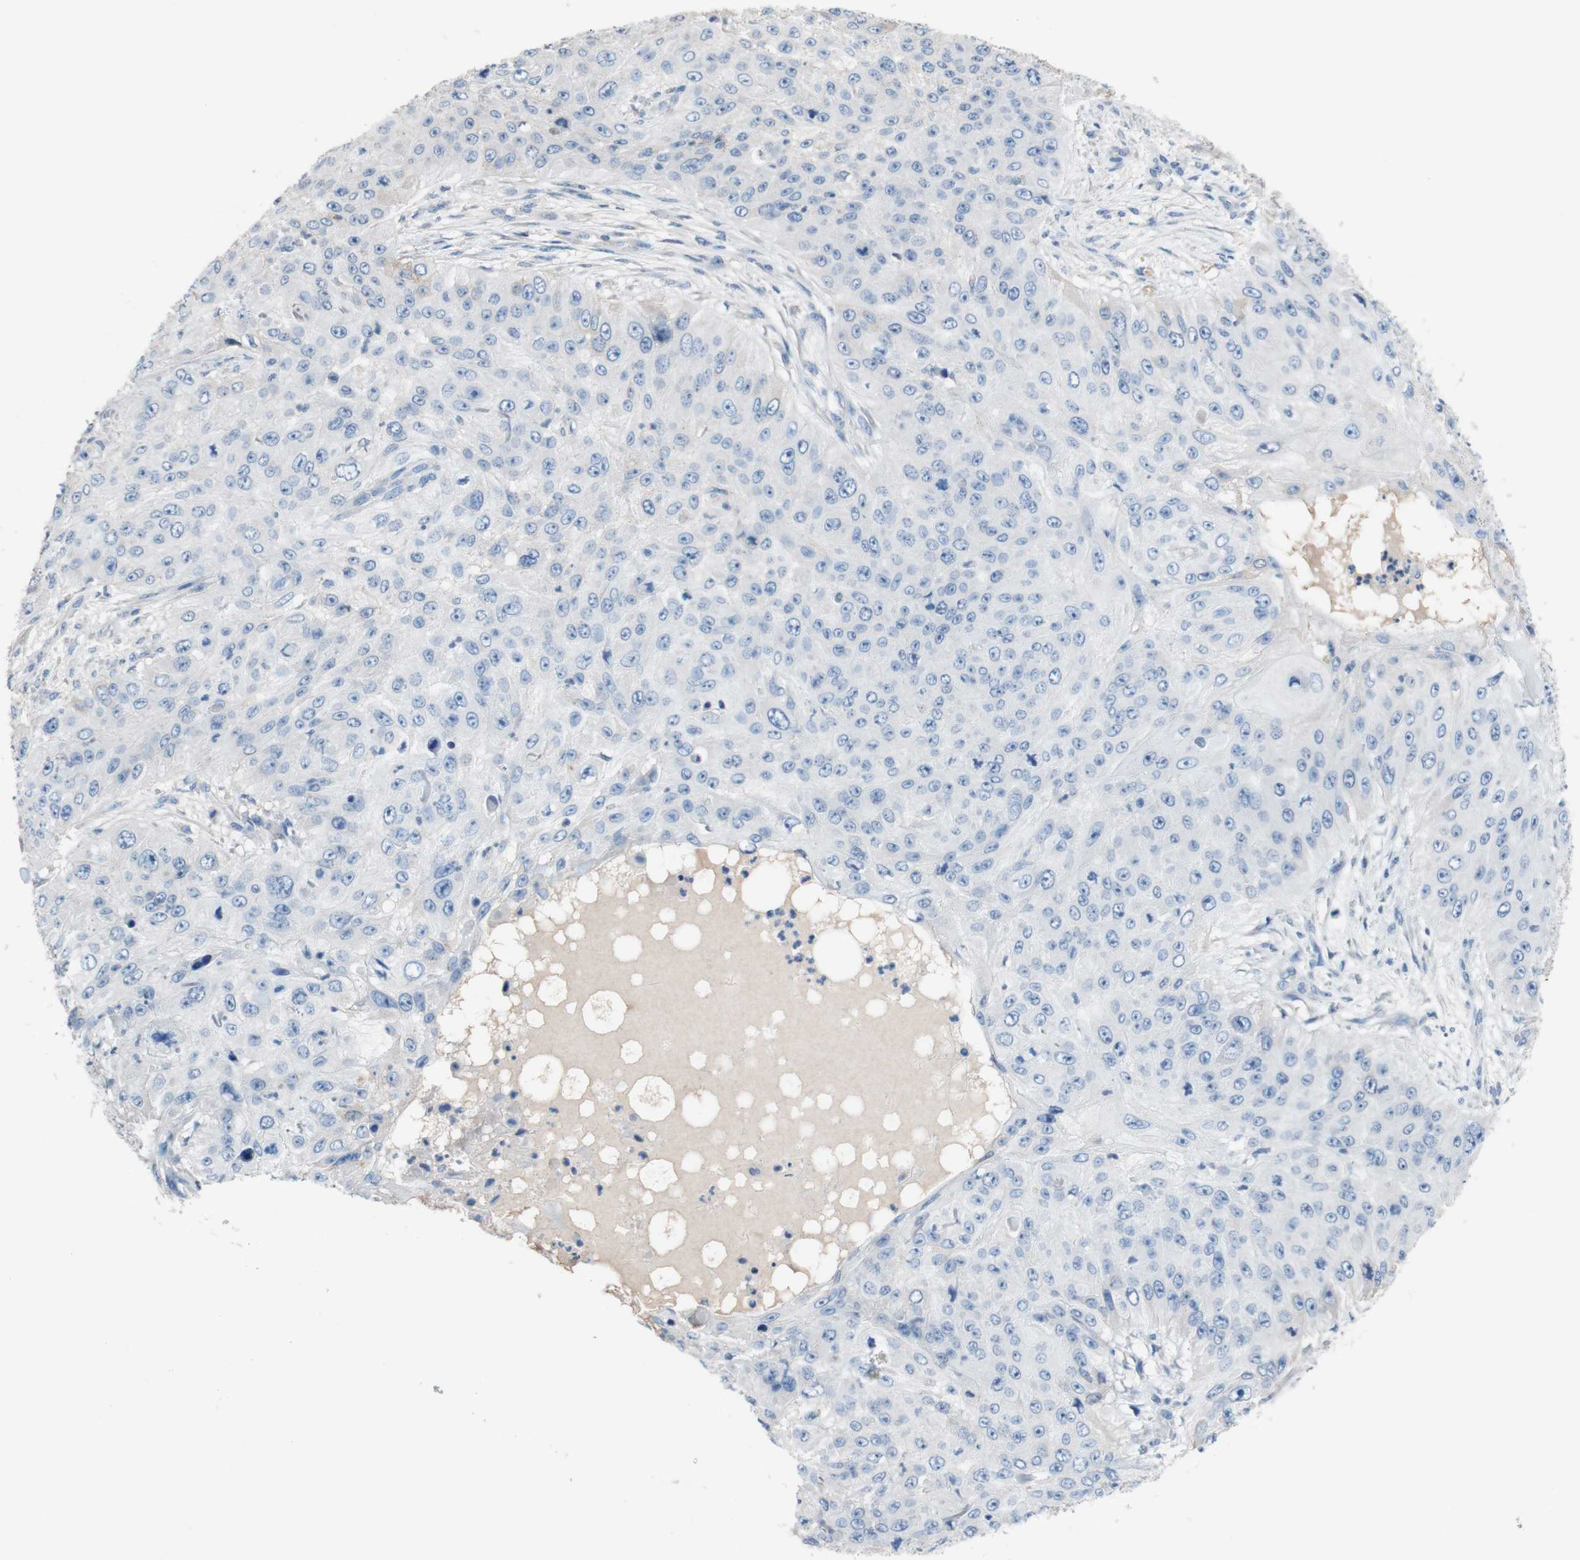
{"staining": {"intensity": "negative", "quantity": "none", "location": "none"}, "tissue": "skin cancer", "cell_type": "Tumor cells", "image_type": "cancer", "snomed": [{"axis": "morphology", "description": "Squamous cell carcinoma, NOS"}, {"axis": "topography", "description": "Skin"}], "caption": "High power microscopy image of an immunohistochemistry image of skin cancer (squamous cell carcinoma), revealing no significant expression in tumor cells.", "gene": "PACSIN1", "patient": {"sex": "female", "age": 80}}